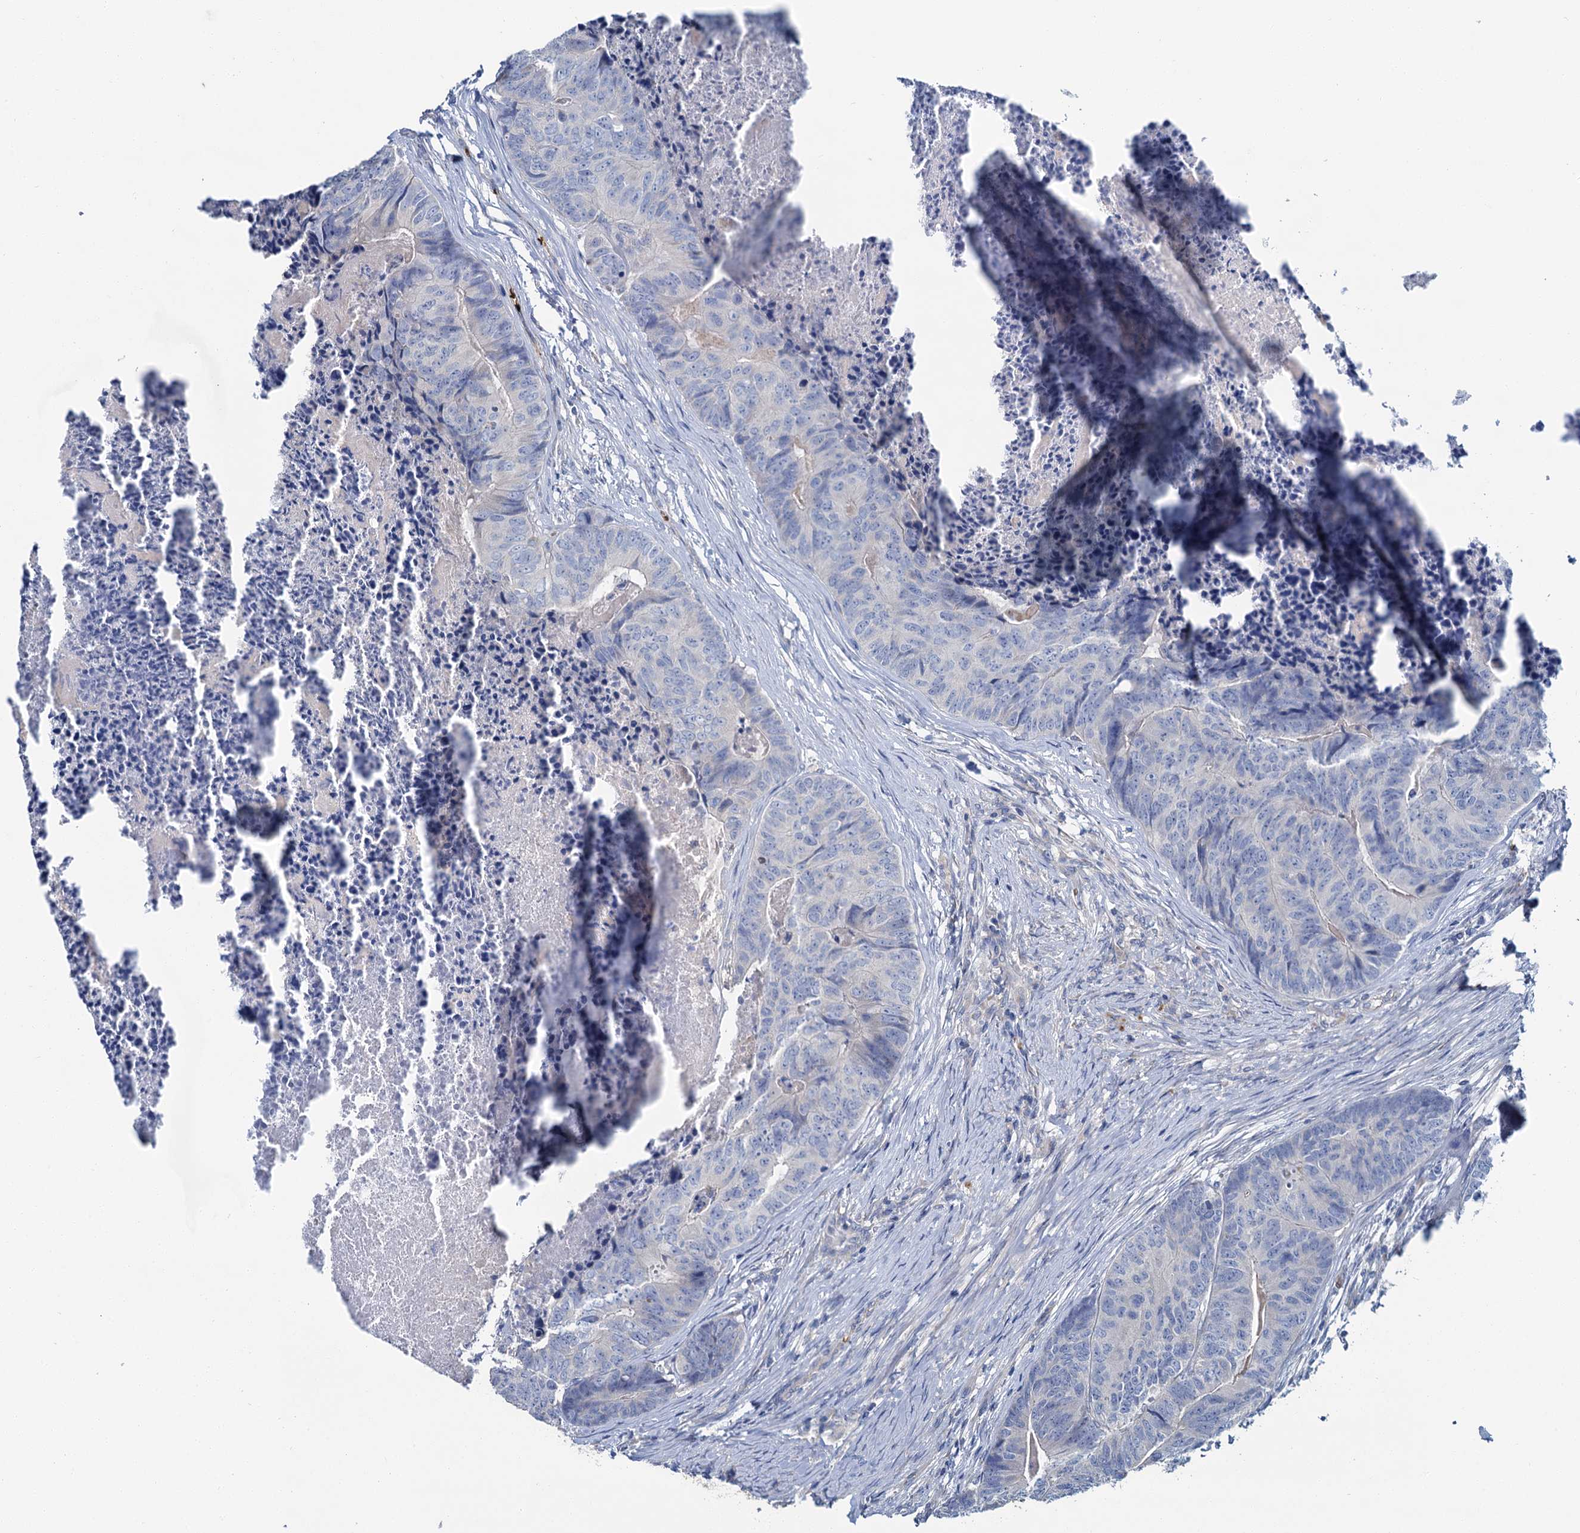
{"staining": {"intensity": "negative", "quantity": "none", "location": "none"}, "tissue": "colorectal cancer", "cell_type": "Tumor cells", "image_type": "cancer", "snomed": [{"axis": "morphology", "description": "Adenocarcinoma, NOS"}, {"axis": "topography", "description": "Colon"}], "caption": "Immunohistochemistry (IHC) histopathology image of neoplastic tissue: human colorectal adenocarcinoma stained with DAB (3,3'-diaminobenzidine) exhibits no significant protein staining in tumor cells. The staining was performed using DAB to visualize the protein expression in brown, while the nuclei were stained in blue with hematoxylin (Magnification: 20x).", "gene": "ATG2A", "patient": {"sex": "female", "age": 67}}